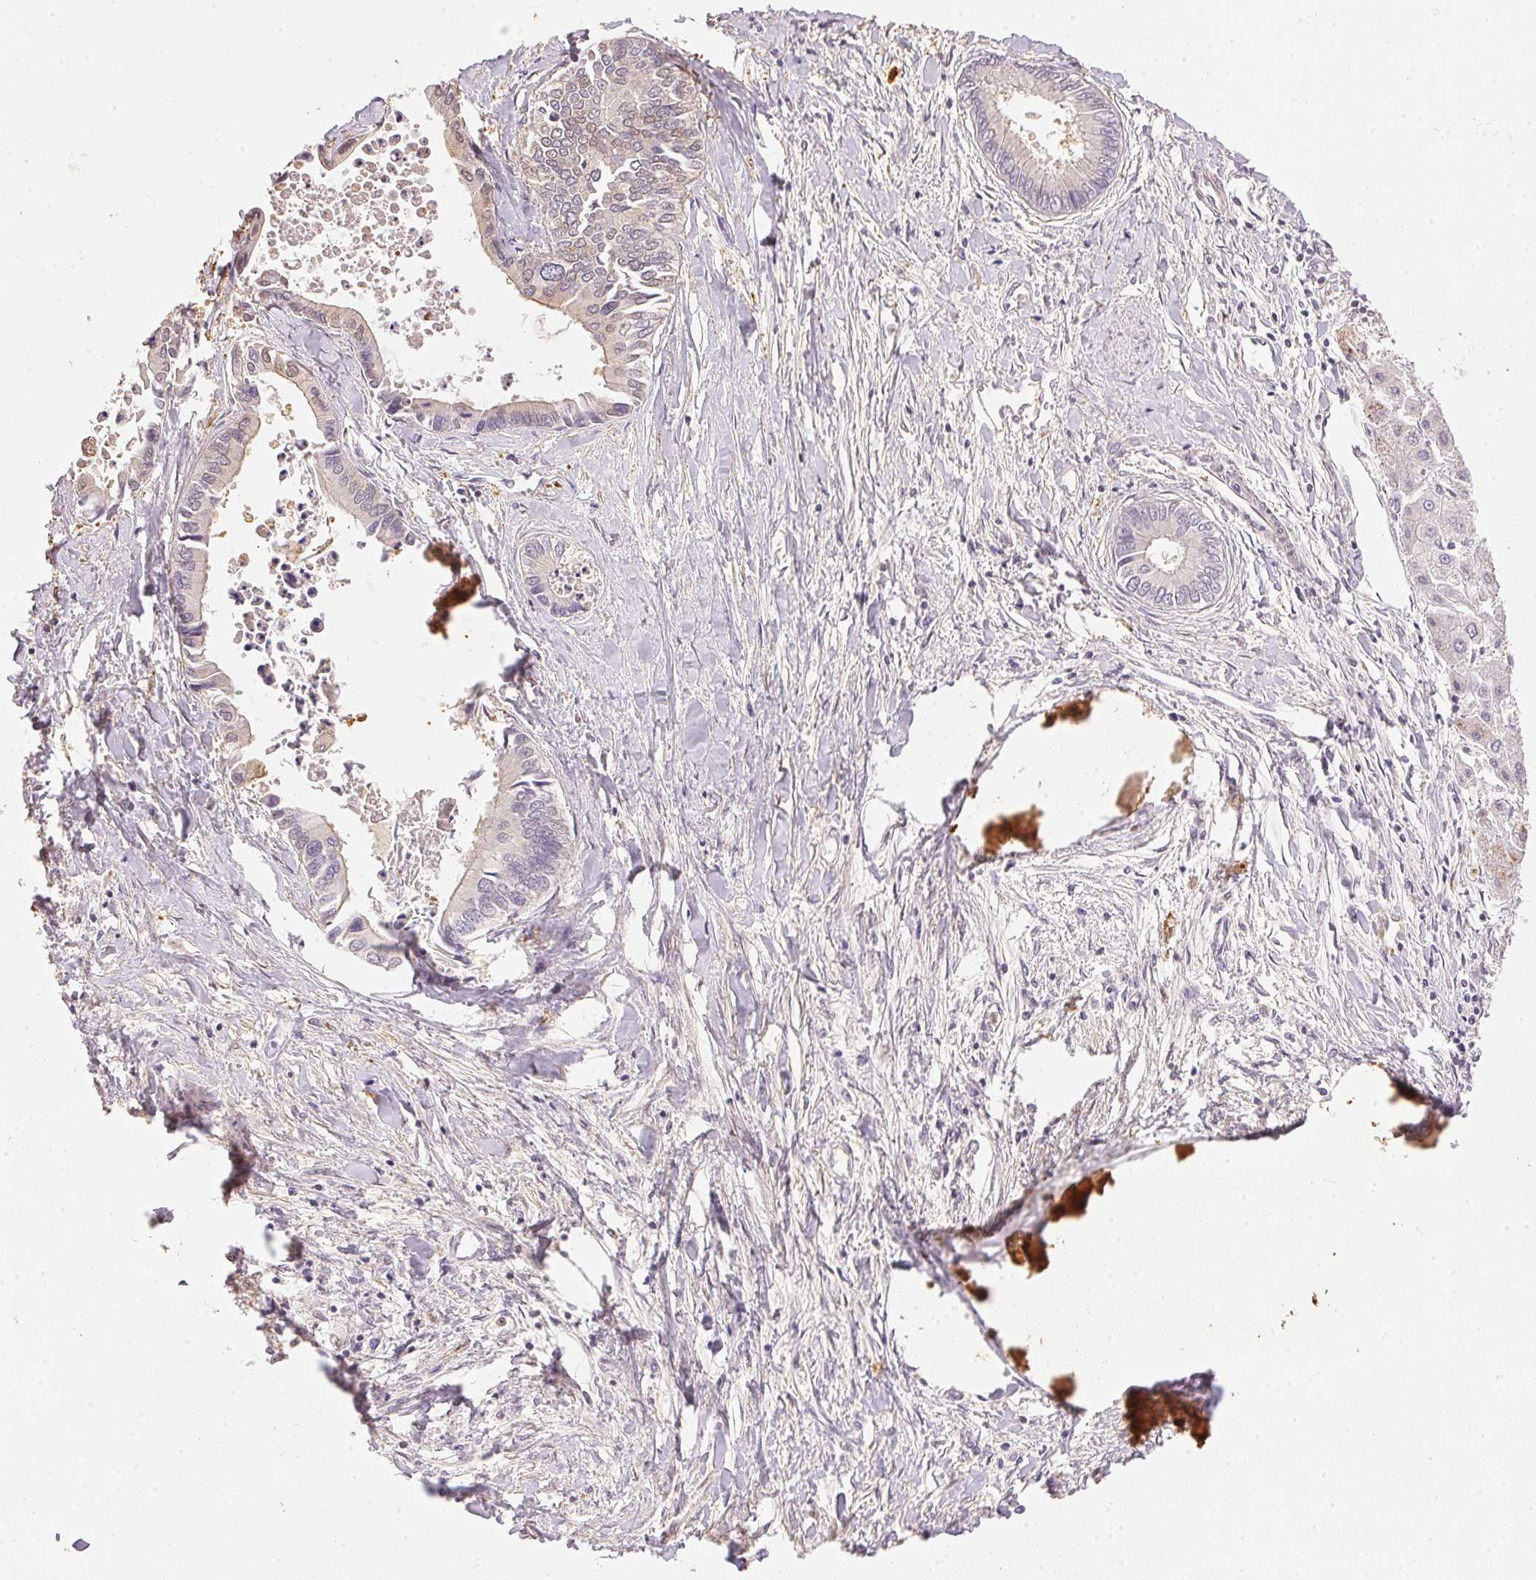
{"staining": {"intensity": "weak", "quantity": "<25%", "location": "cytoplasmic/membranous"}, "tissue": "liver cancer", "cell_type": "Tumor cells", "image_type": "cancer", "snomed": [{"axis": "morphology", "description": "Cholangiocarcinoma"}, {"axis": "topography", "description": "Liver"}], "caption": "Immunohistochemistry (IHC) image of human liver cancer (cholangiocarcinoma) stained for a protein (brown), which demonstrates no expression in tumor cells.", "gene": "S100A3", "patient": {"sex": "male", "age": 66}}